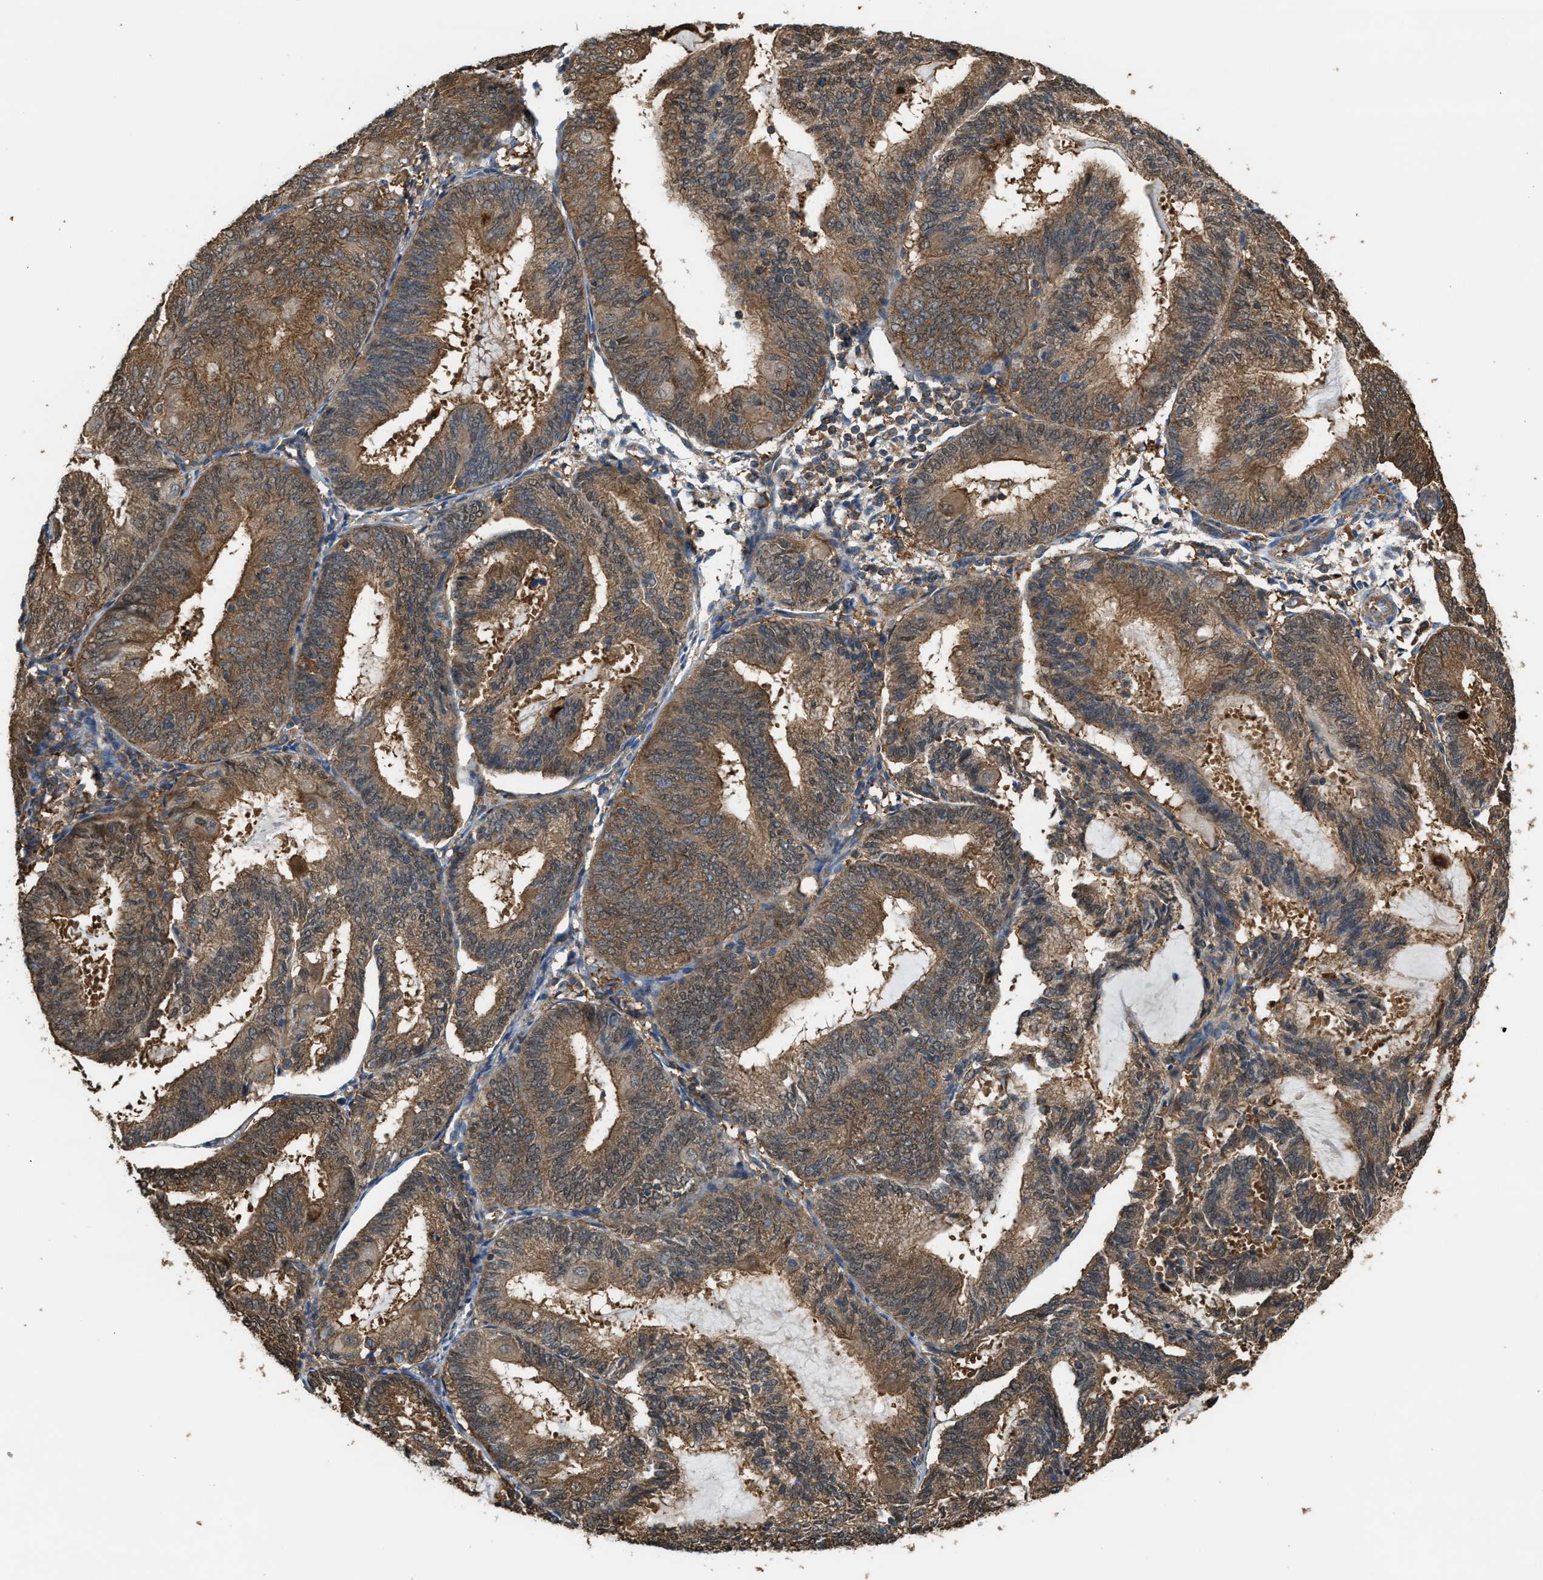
{"staining": {"intensity": "moderate", "quantity": ">75%", "location": "cytoplasmic/membranous"}, "tissue": "endometrial cancer", "cell_type": "Tumor cells", "image_type": "cancer", "snomed": [{"axis": "morphology", "description": "Adenocarcinoma, NOS"}, {"axis": "topography", "description": "Endometrium"}], "caption": "Immunohistochemistry photomicrograph of endometrial cancer (adenocarcinoma) stained for a protein (brown), which reveals medium levels of moderate cytoplasmic/membranous expression in about >75% of tumor cells.", "gene": "ATIC", "patient": {"sex": "female", "age": 81}}